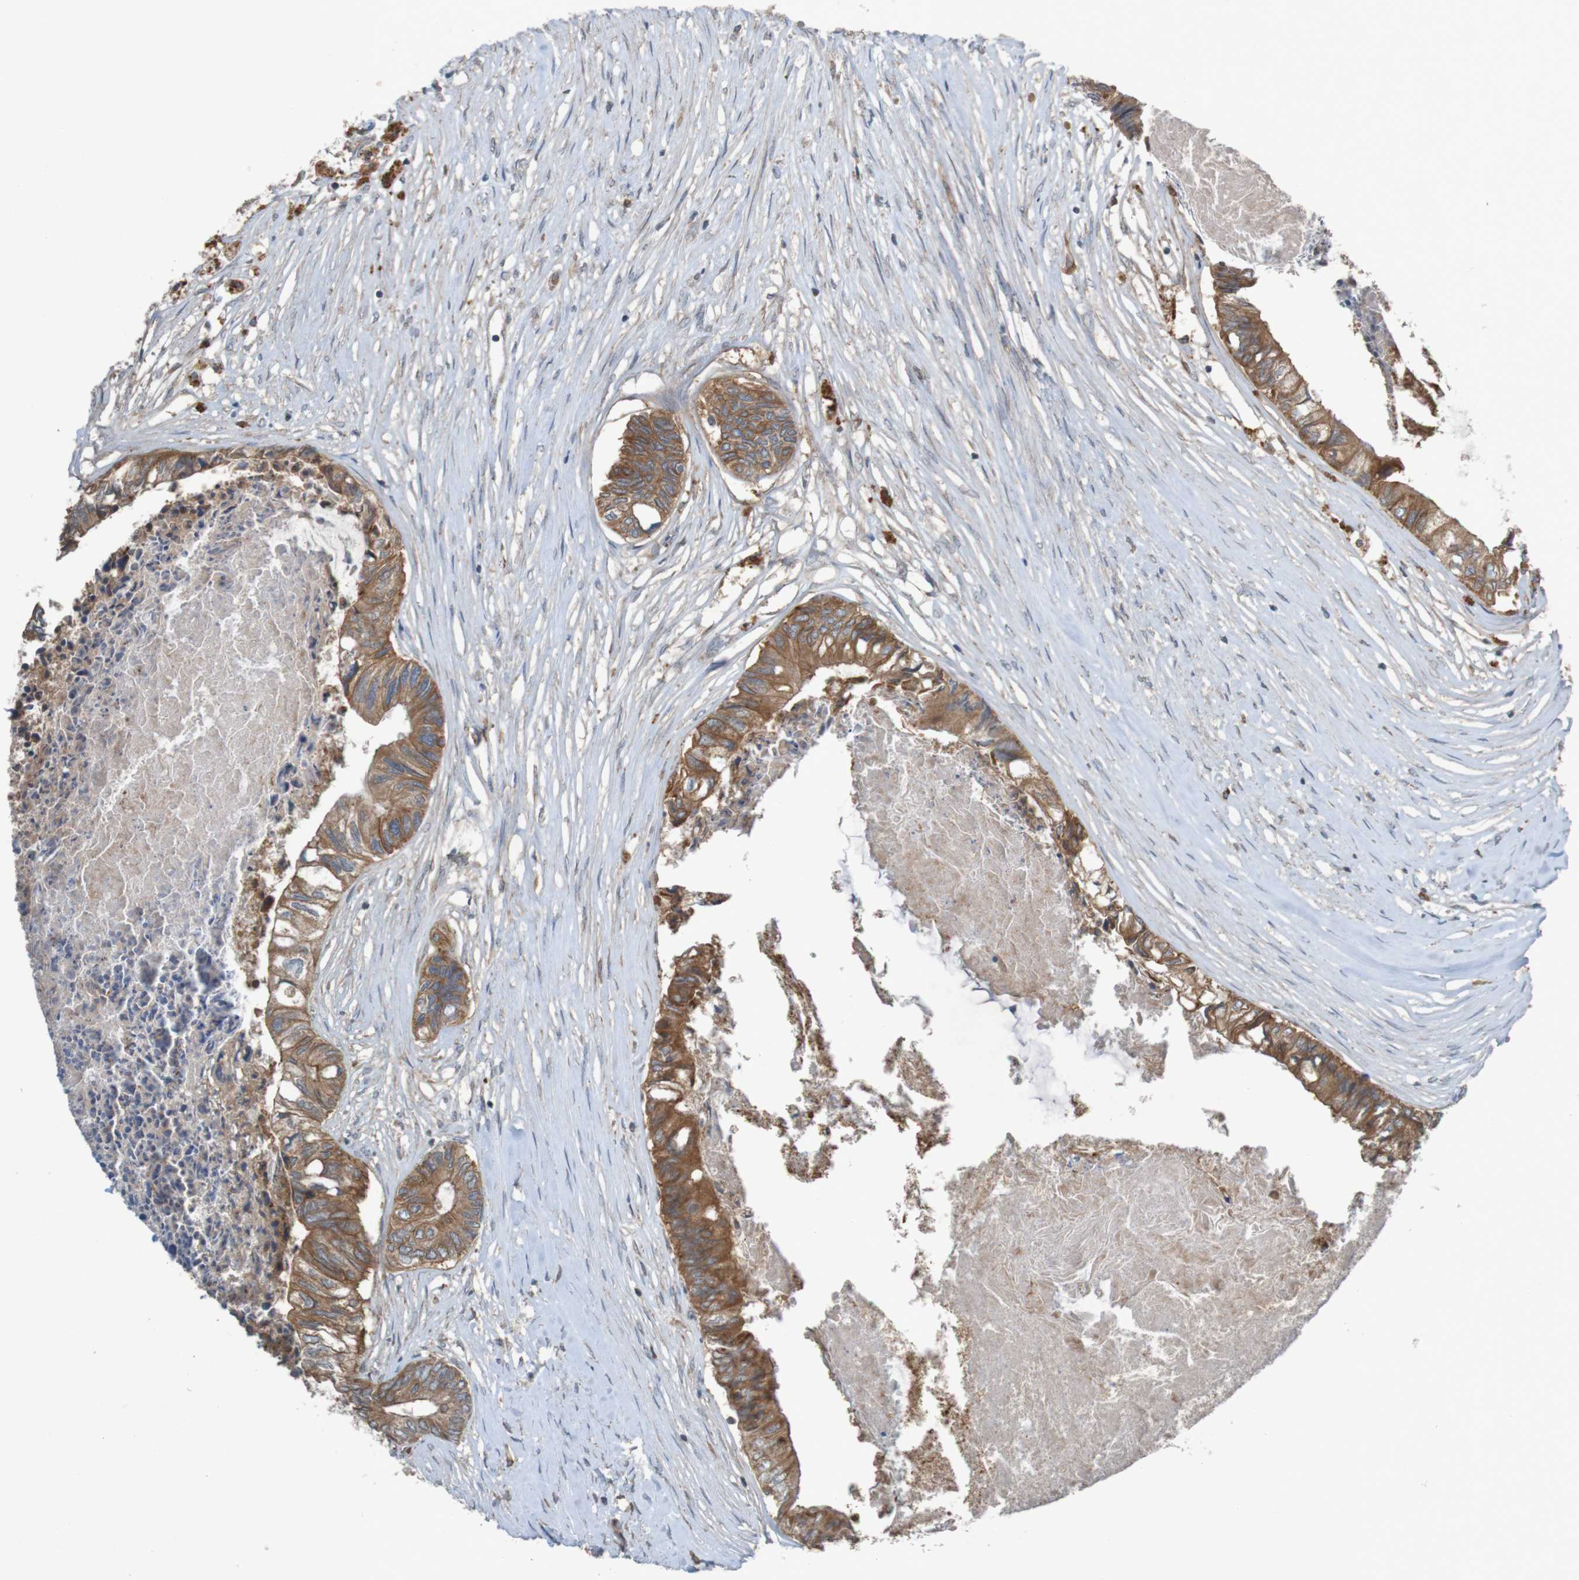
{"staining": {"intensity": "moderate", "quantity": ">75%", "location": "cytoplasmic/membranous"}, "tissue": "colorectal cancer", "cell_type": "Tumor cells", "image_type": "cancer", "snomed": [{"axis": "morphology", "description": "Adenocarcinoma, NOS"}, {"axis": "topography", "description": "Rectum"}], "caption": "Moderate cytoplasmic/membranous protein positivity is seen in about >75% of tumor cells in colorectal adenocarcinoma.", "gene": "B3GAT2", "patient": {"sex": "male", "age": 63}}